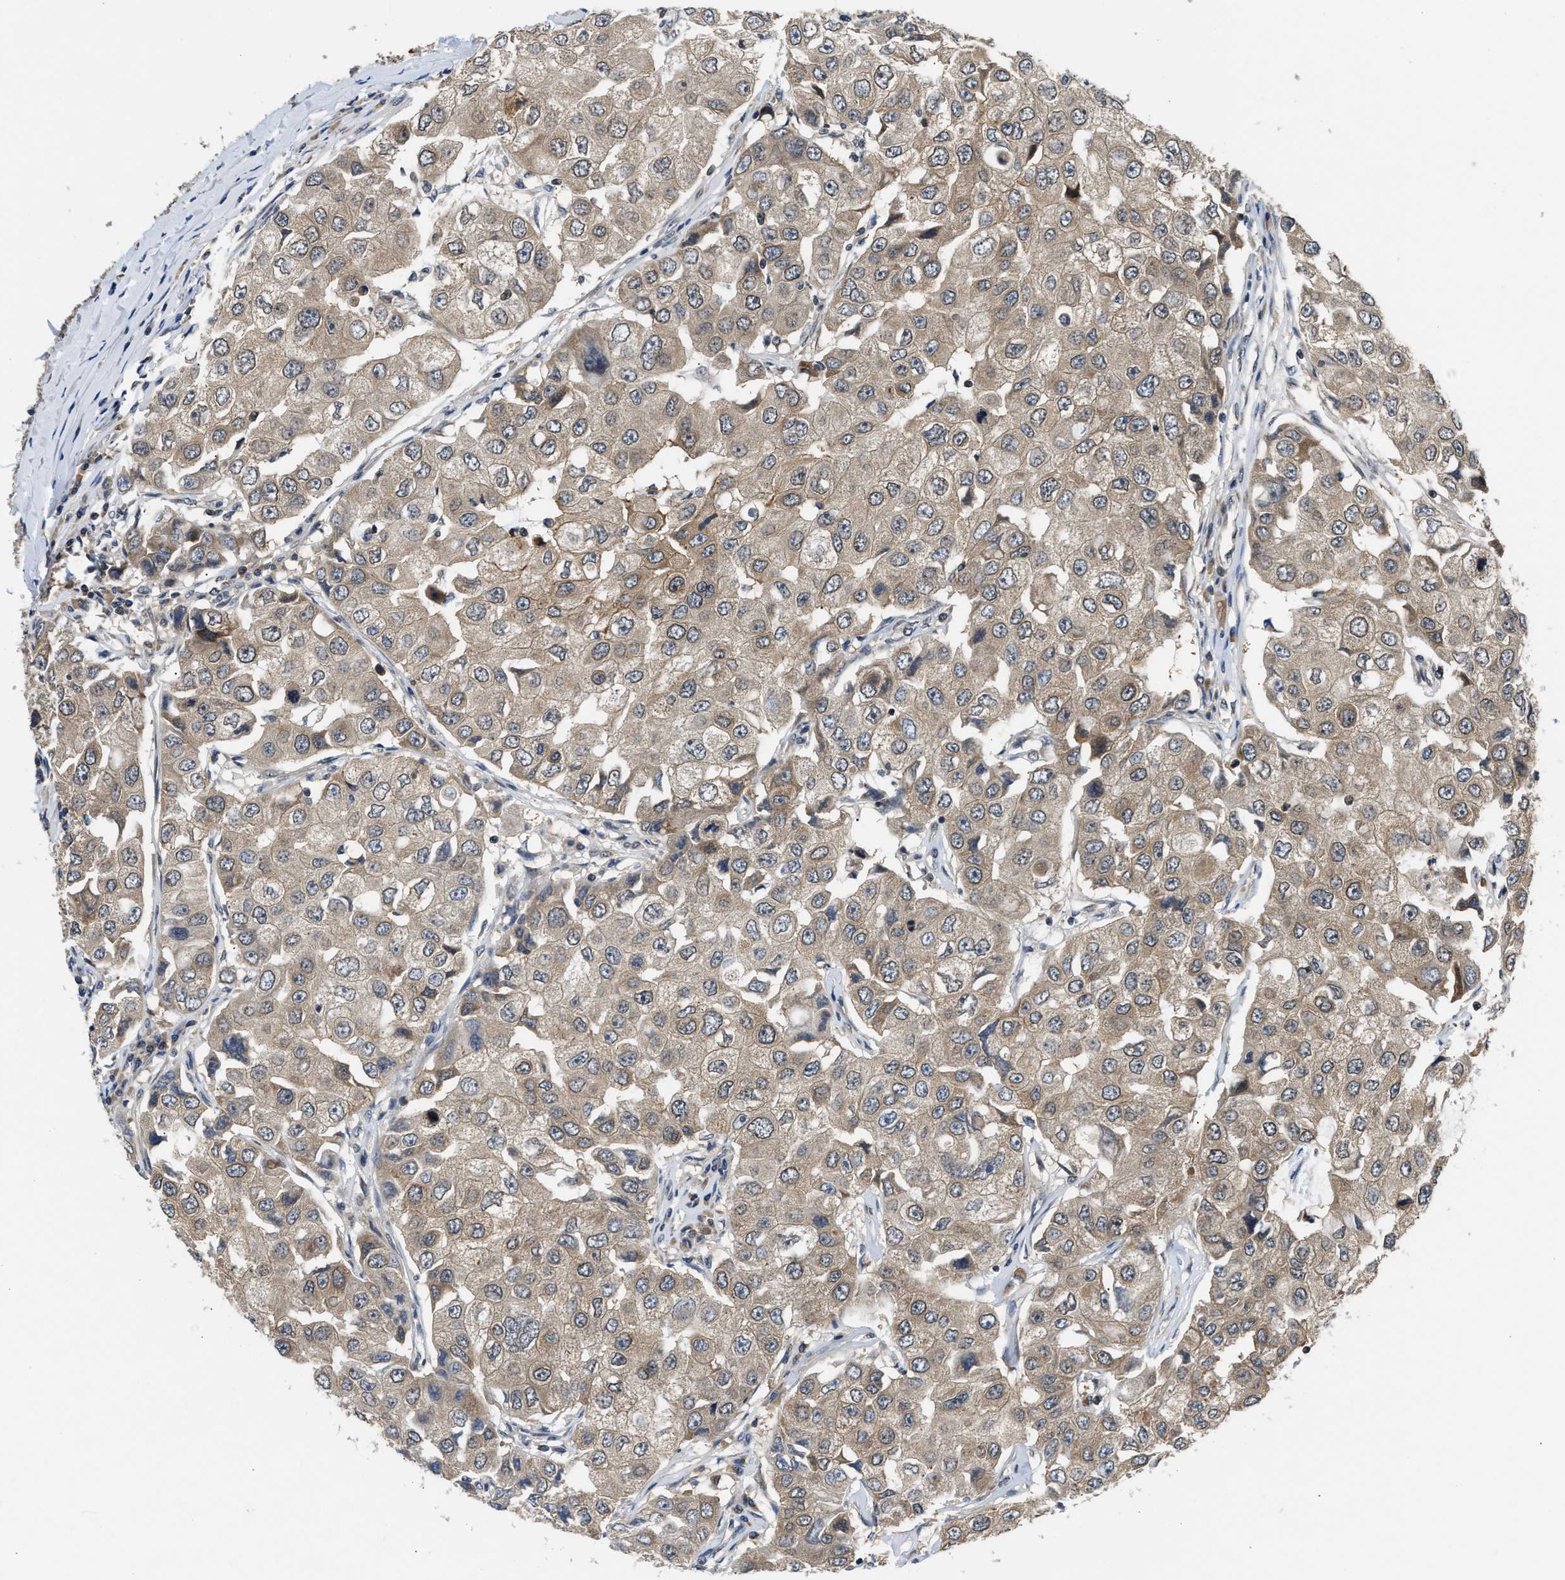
{"staining": {"intensity": "weak", "quantity": ">75%", "location": "cytoplasmic/membranous"}, "tissue": "breast cancer", "cell_type": "Tumor cells", "image_type": "cancer", "snomed": [{"axis": "morphology", "description": "Duct carcinoma"}, {"axis": "topography", "description": "Breast"}], "caption": "Brown immunohistochemical staining in breast cancer reveals weak cytoplasmic/membranous positivity in about >75% of tumor cells.", "gene": "RAB29", "patient": {"sex": "female", "age": 27}}